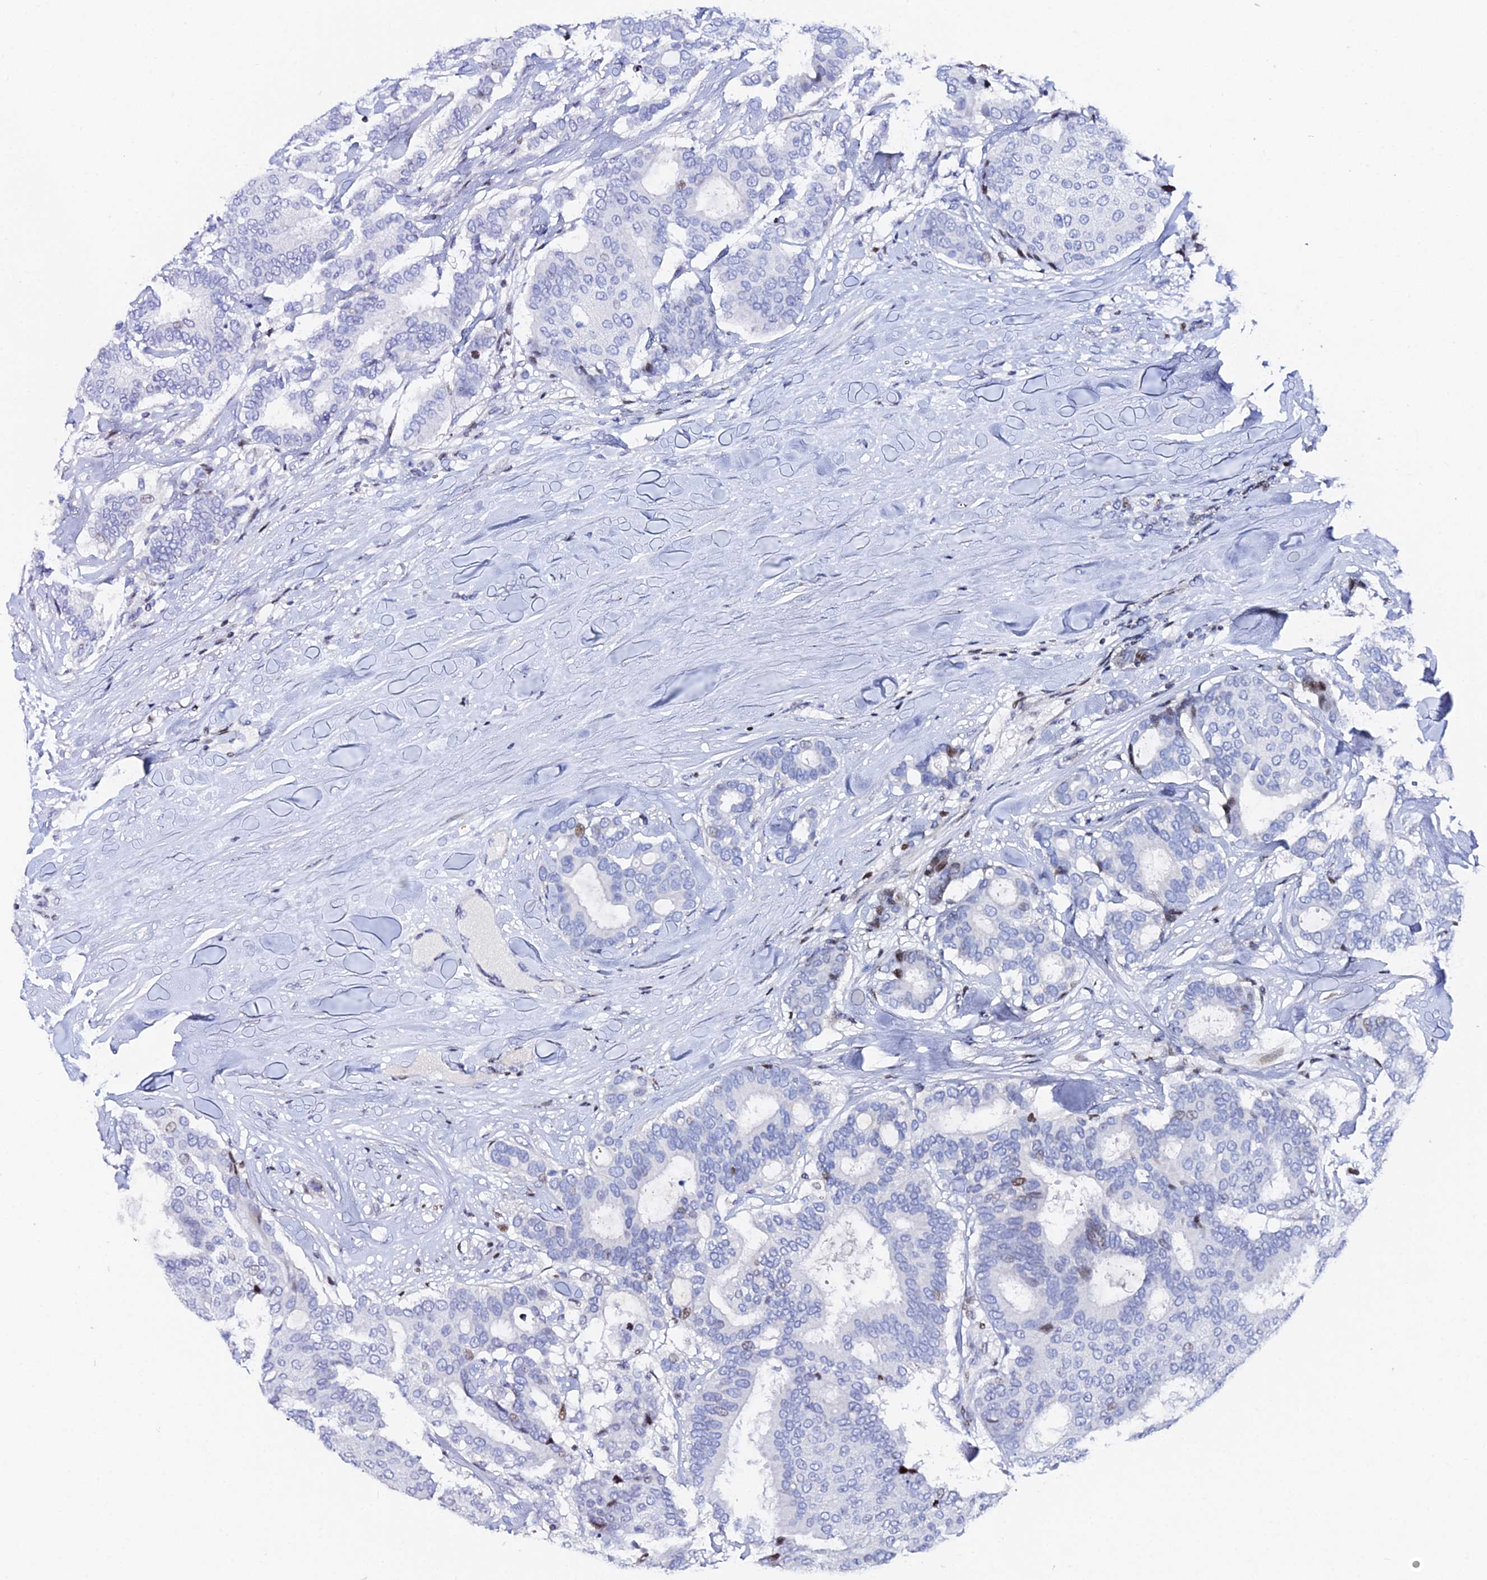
{"staining": {"intensity": "moderate", "quantity": "<25%", "location": "nuclear"}, "tissue": "breast cancer", "cell_type": "Tumor cells", "image_type": "cancer", "snomed": [{"axis": "morphology", "description": "Duct carcinoma"}, {"axis": "topography", "description": "Breast"}], "caption": "The histopathology image displays staining of breast cancer, revealing moderate nuclear protein positivity (brown color) within tumor cells. Using DAB (brown) and hematoxylin (blue) stains, captured at high magnification using brightfield microscopy.", "gene": "MYNN", "patient": {"sex": "female", "age": 75}}